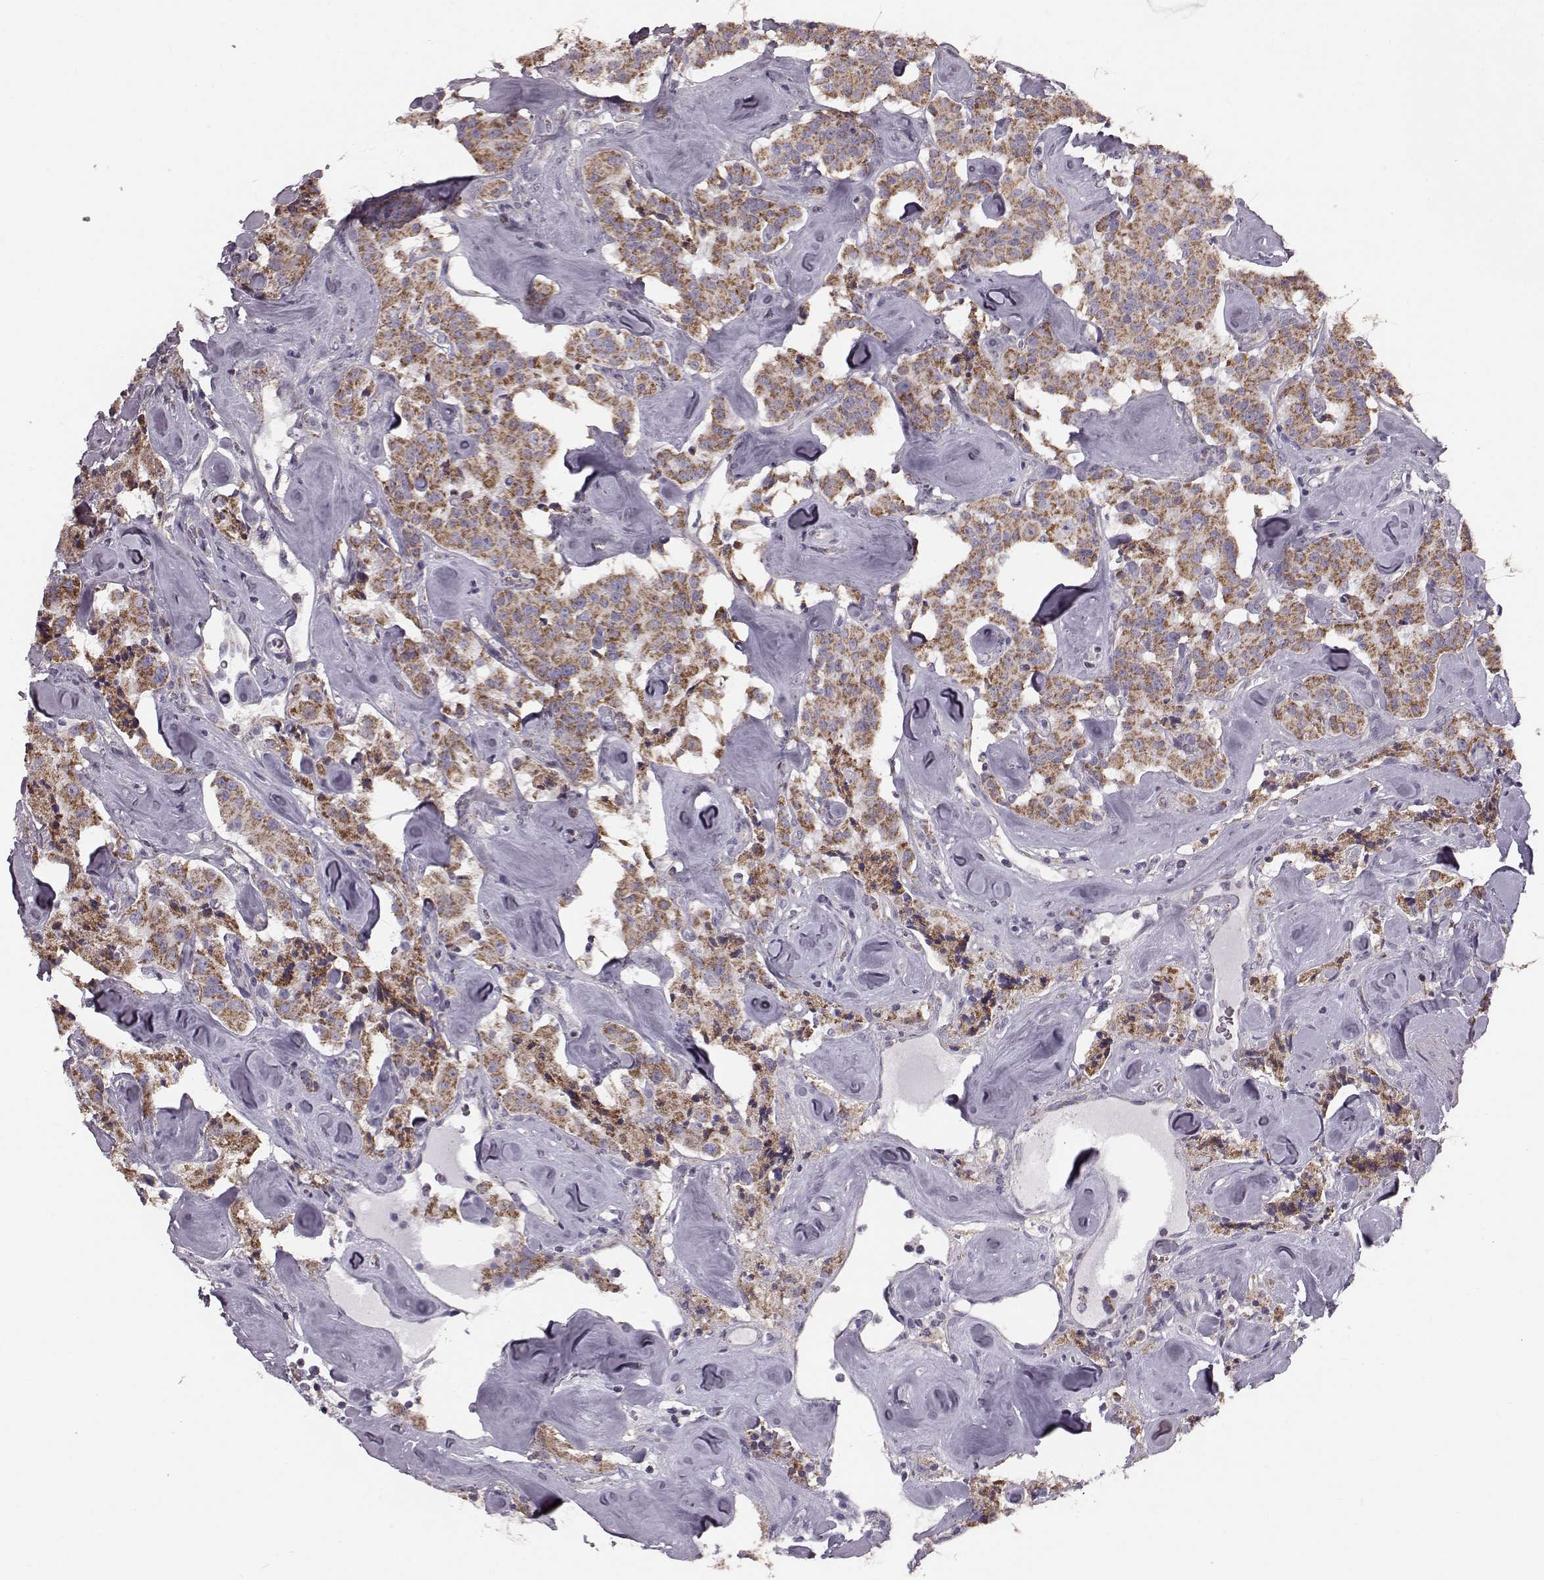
{"staining": {"intensity": "strong", "quantity": ">75%", "location": "cytoplasmic/membranous"}, "tissue": "carcinoid", "cell_type": "Tumor cells", "image_type": "cancer", "snomed": [{"axis": "morphology", "description": "Carcinoid, malignant, NOS"}, {"axis": "topography", "description": "Pancreas"}], "caption": "High-magnification brightfield microscopy of malignant carcinoid stained with DAB (brown) and counterstained with hematoxylin (blue). tumor cells exhibit strong cytoplasmic/membranous staining is appreciated in approximately>75% of cells.", "gene": "FAM8A1", "patient": {"sex": "male", "age": 41}}